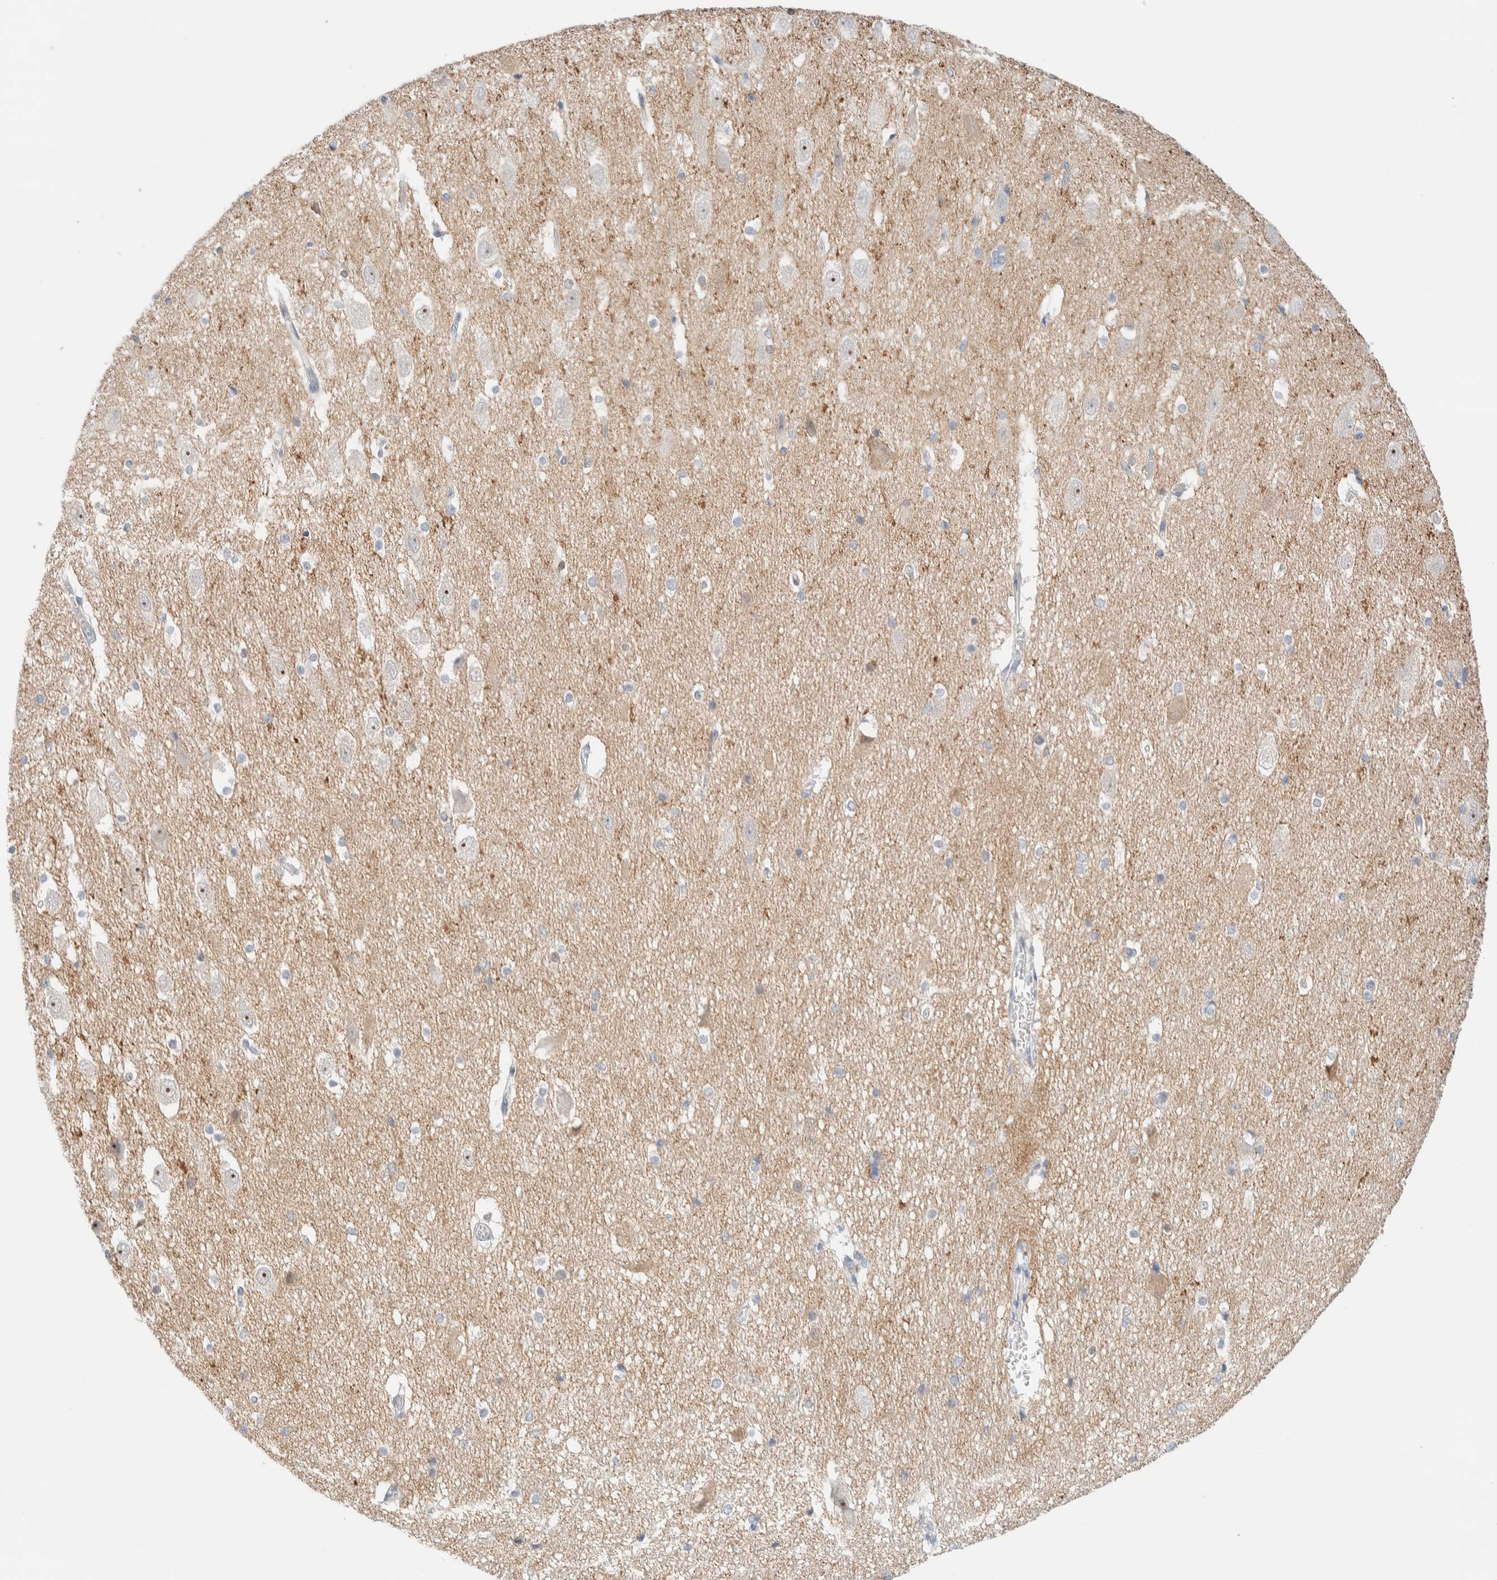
{"staining": {"intensity": "negative", "quantity": "none", "location": "none"}, "tissue": "hippocampus", "cell_type": "Glial cells", "image_type": "normal", "snomed": [{"axis": "morphology", "description": "Normal tissue, NOS"}, {"axis": "topography", "description": "Hippocampus"}], "caption": "The photomicrograph exhibits no staining of glial cells in unremarkable hippocampus.", "gene": "ATCAY", "patient": {"sex": "female", "age": 19}}